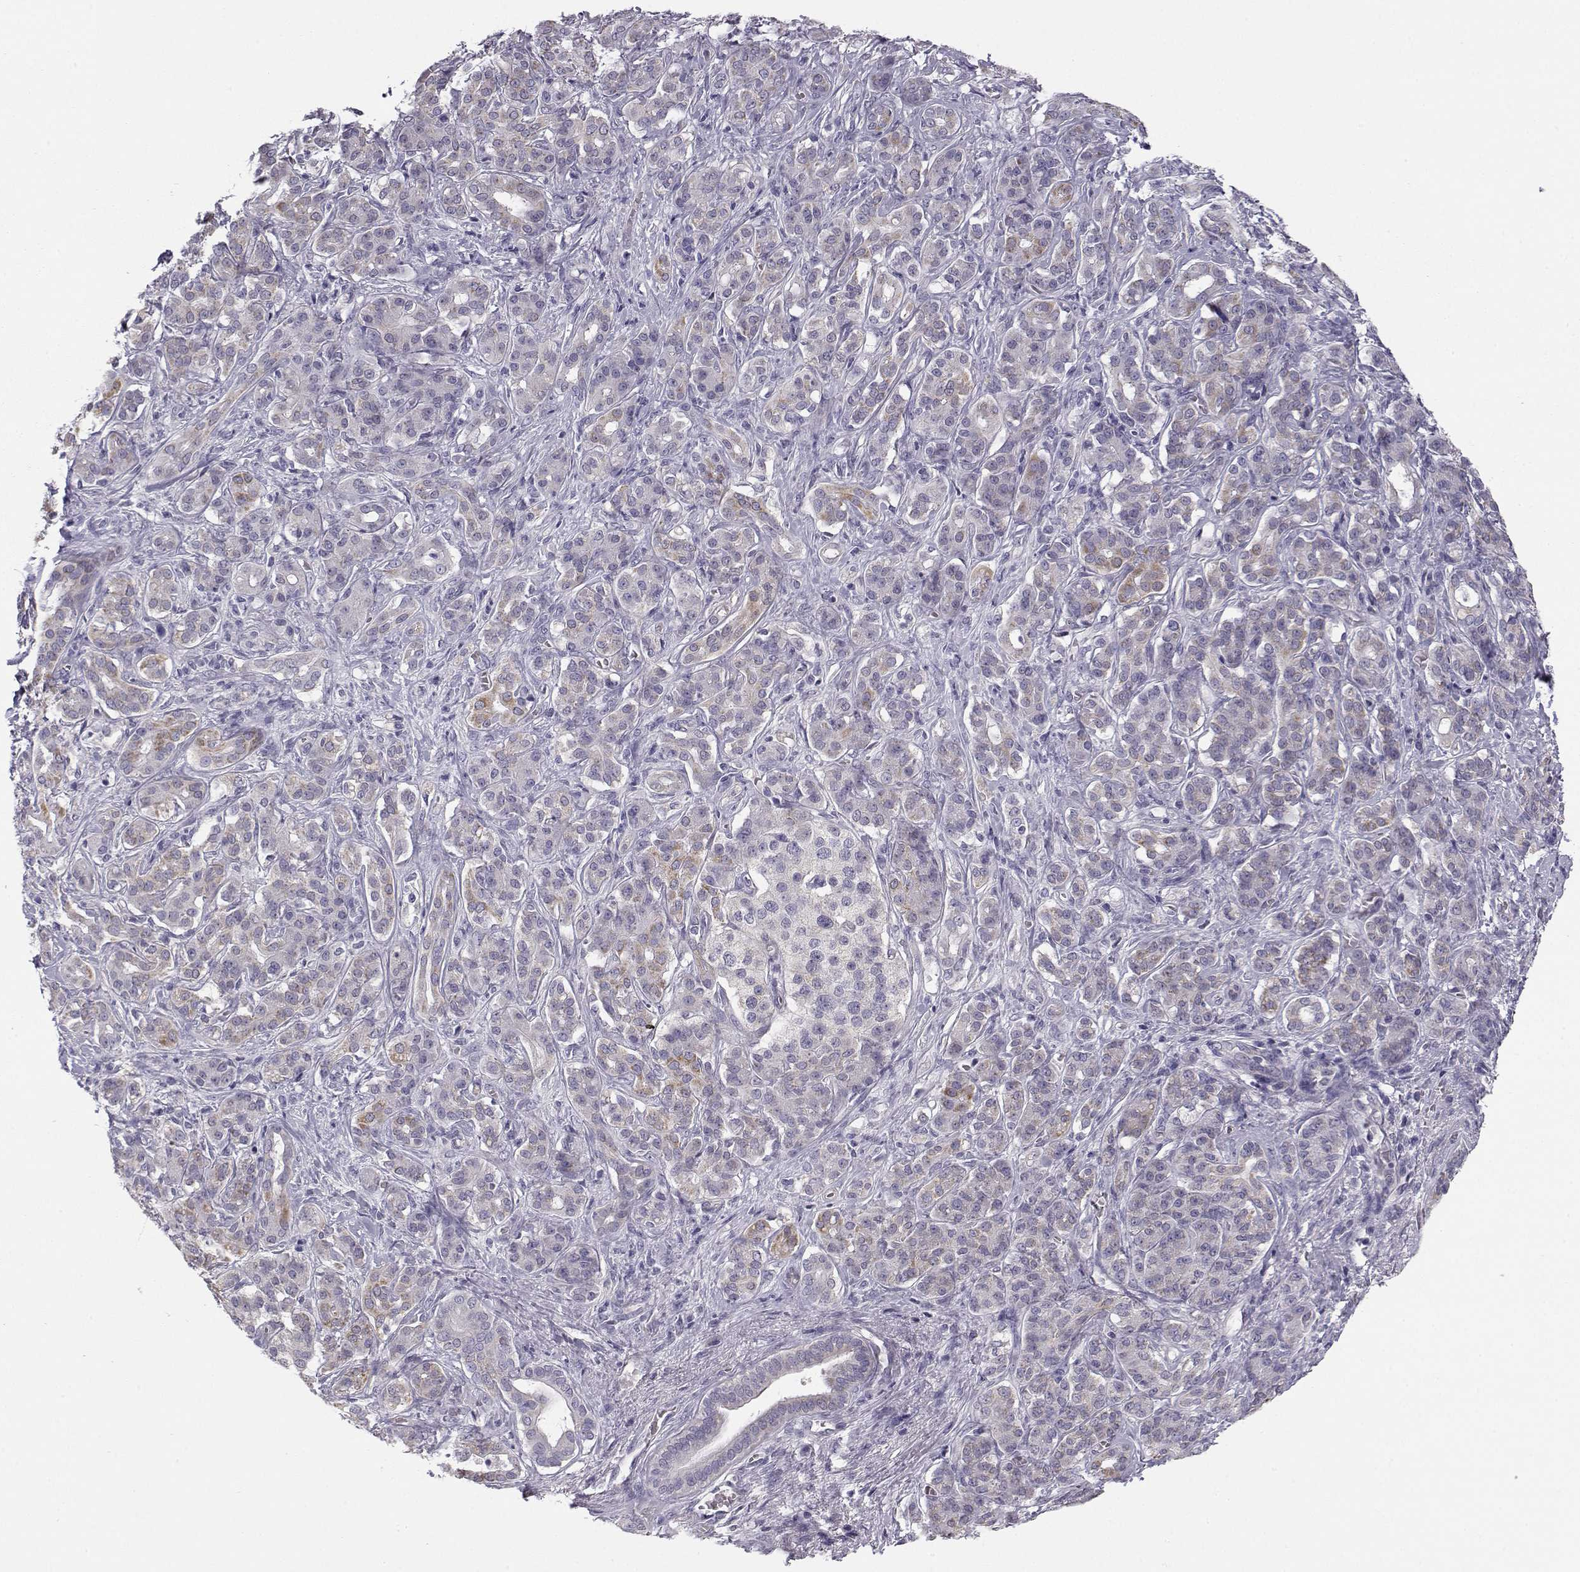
{"staining": {"intensity": "moderate", "quantity": "<25%", "location": "cytoplasmic/membranous"}, "tissue": "pancreatic cancer", "cell_type": "Tumor cells", "image_type": "cancer", "snomed": [{"axis": "morphology", "description": "Normal tissue, NOS"}, {"axis": "morphology", "description": "Inflammation, NOS"}, {"axis": "morphology", "description": "Adenocarcinoma, NOS"}, {"axis": "topography", "description": "Pancreas"}], "caption": "Pancreatic cancer (adenocarcinoma) was stained to show a protein in brown. There is low levels of moderate cytoplasmic/membranous expression in approximately <25% of tumor cells.", "gene": "KCNMB4", "patient": {"sex": "male", "age": 57}}